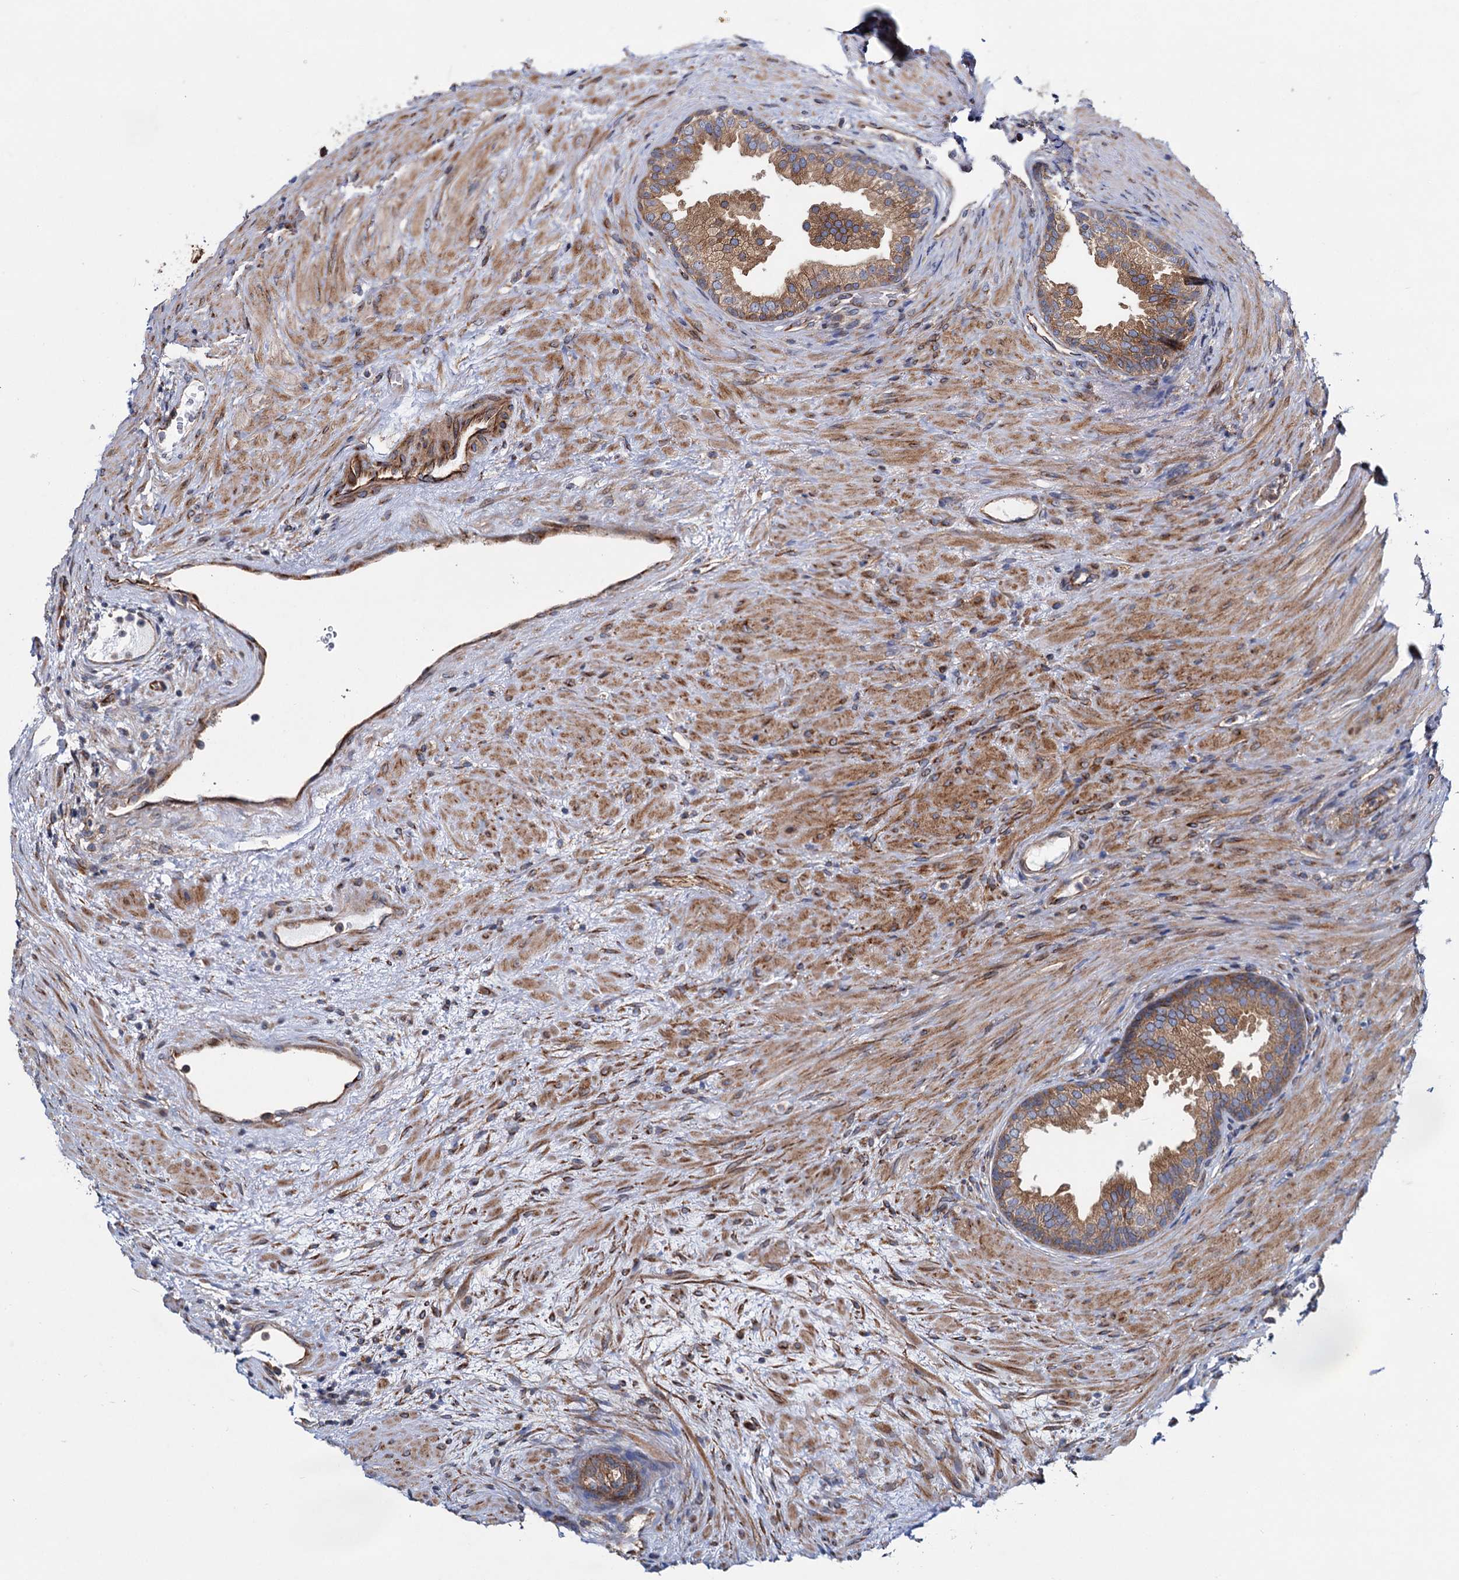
{"staining": {"intensity": "moderate", "quantity": ">75%", "location": "cytoplasmic/membranous"}, "tissue": "prostate", "cell_type": "Glandular cells", "image_type": "normal", "snomed": [{"axis": "morphology", "description": "Normal tissue, NOS"}, {"axis": "topography", "description": "Prostate"}], "caption": "DAB immunohistochemical staining of unremarkable human prostate demonstrates moderate cytoplasmic/membranous protein staining in about >75% of glandular cells.", "gene": "PSEN1", "patient": {"sex": "male", "age": 76}}